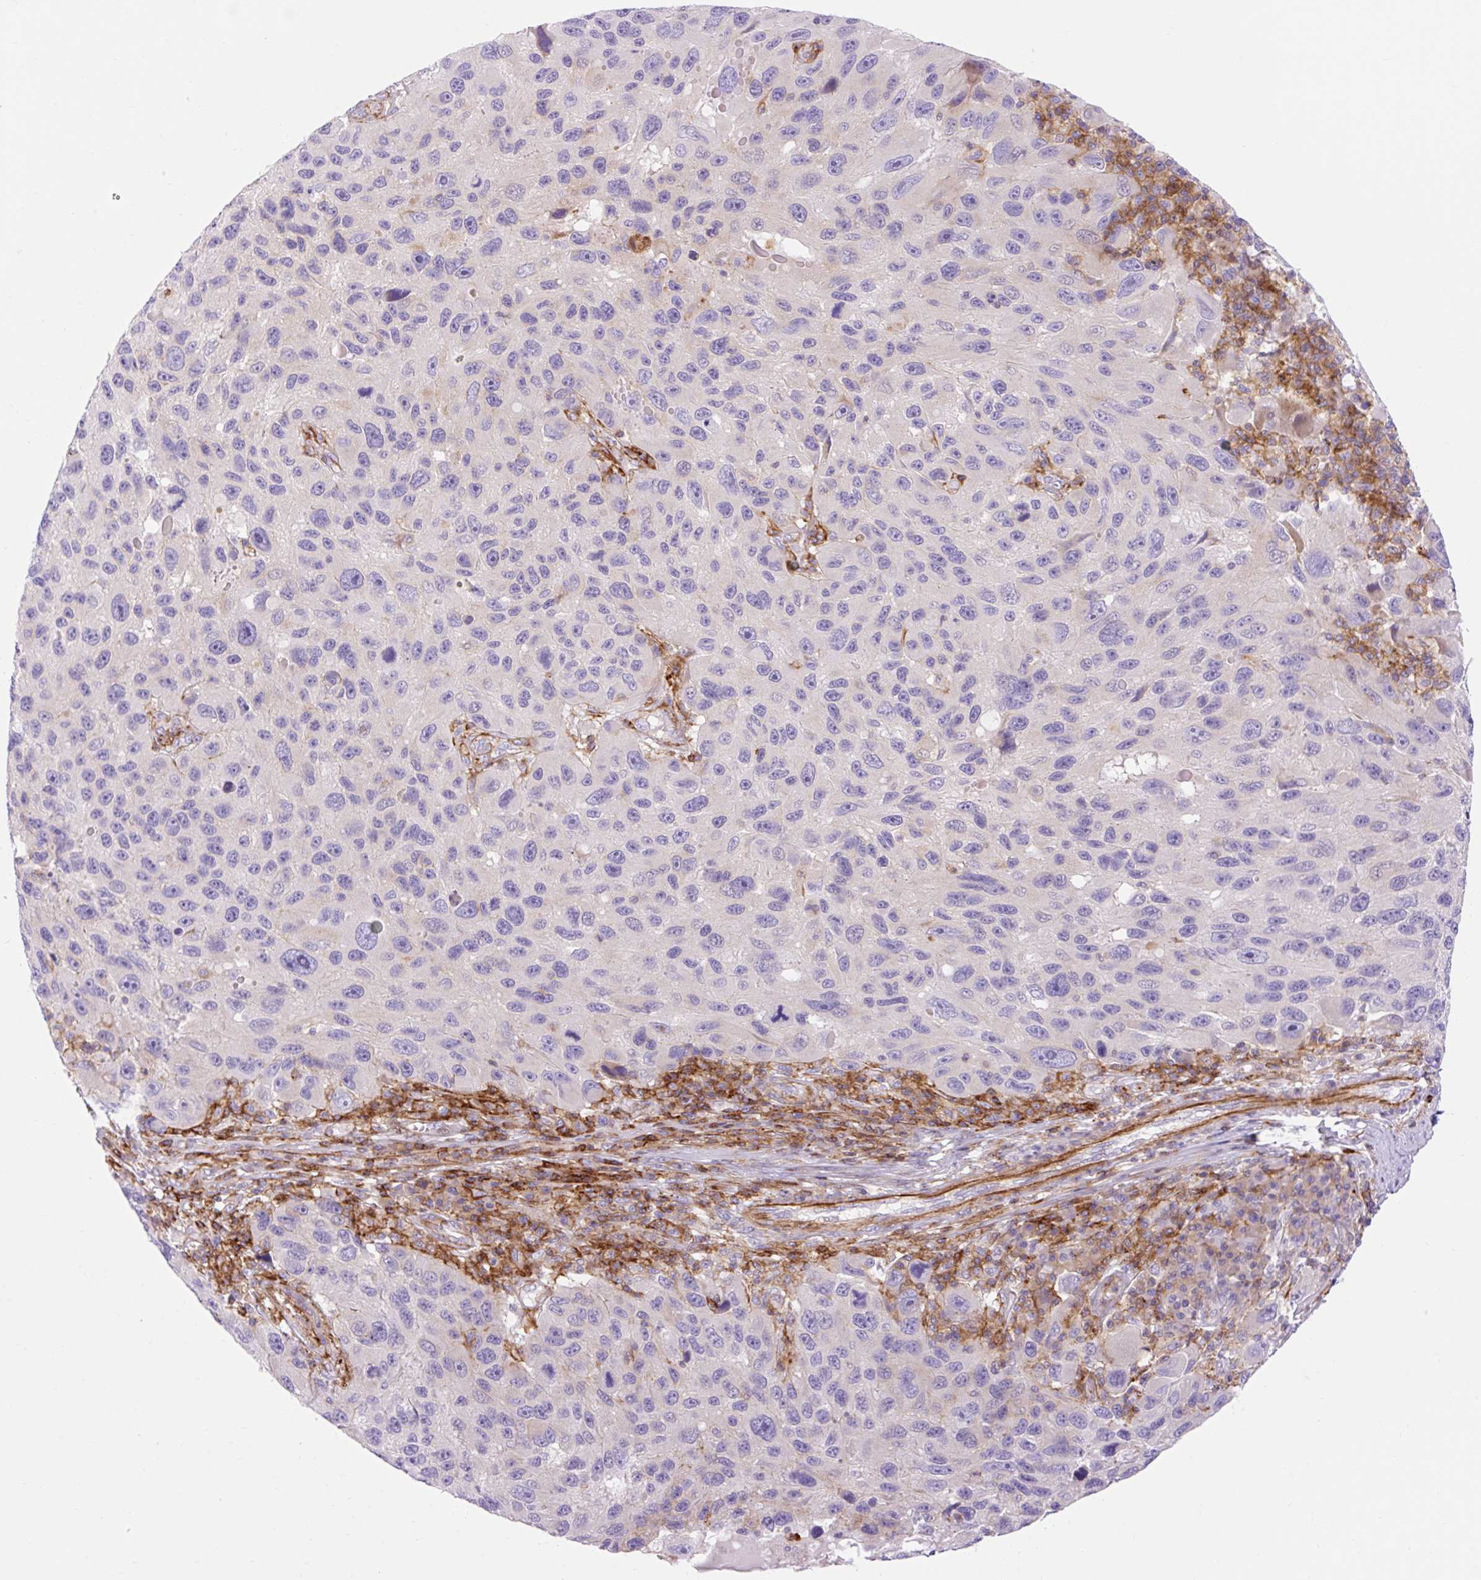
{"staining": {"intensity": "negative", "quantity": "none", "location": "none"}, "tissue": "melanoma", "cell_type": "Tumor cells", "image_type": "cancer", "snomed": [{"axis": "morphology", "description": "Malignant melanoma, NOS"}, {"axis": "topography", "description": "Skin"}], "caption": "High power microscopy photomicrograph of an immunohistochemistry image of melanoma, revealing no significant staining in tumor cells.", "gene": "CORO7-PAM16", "patient": {"sex": "male", "age": 53}}